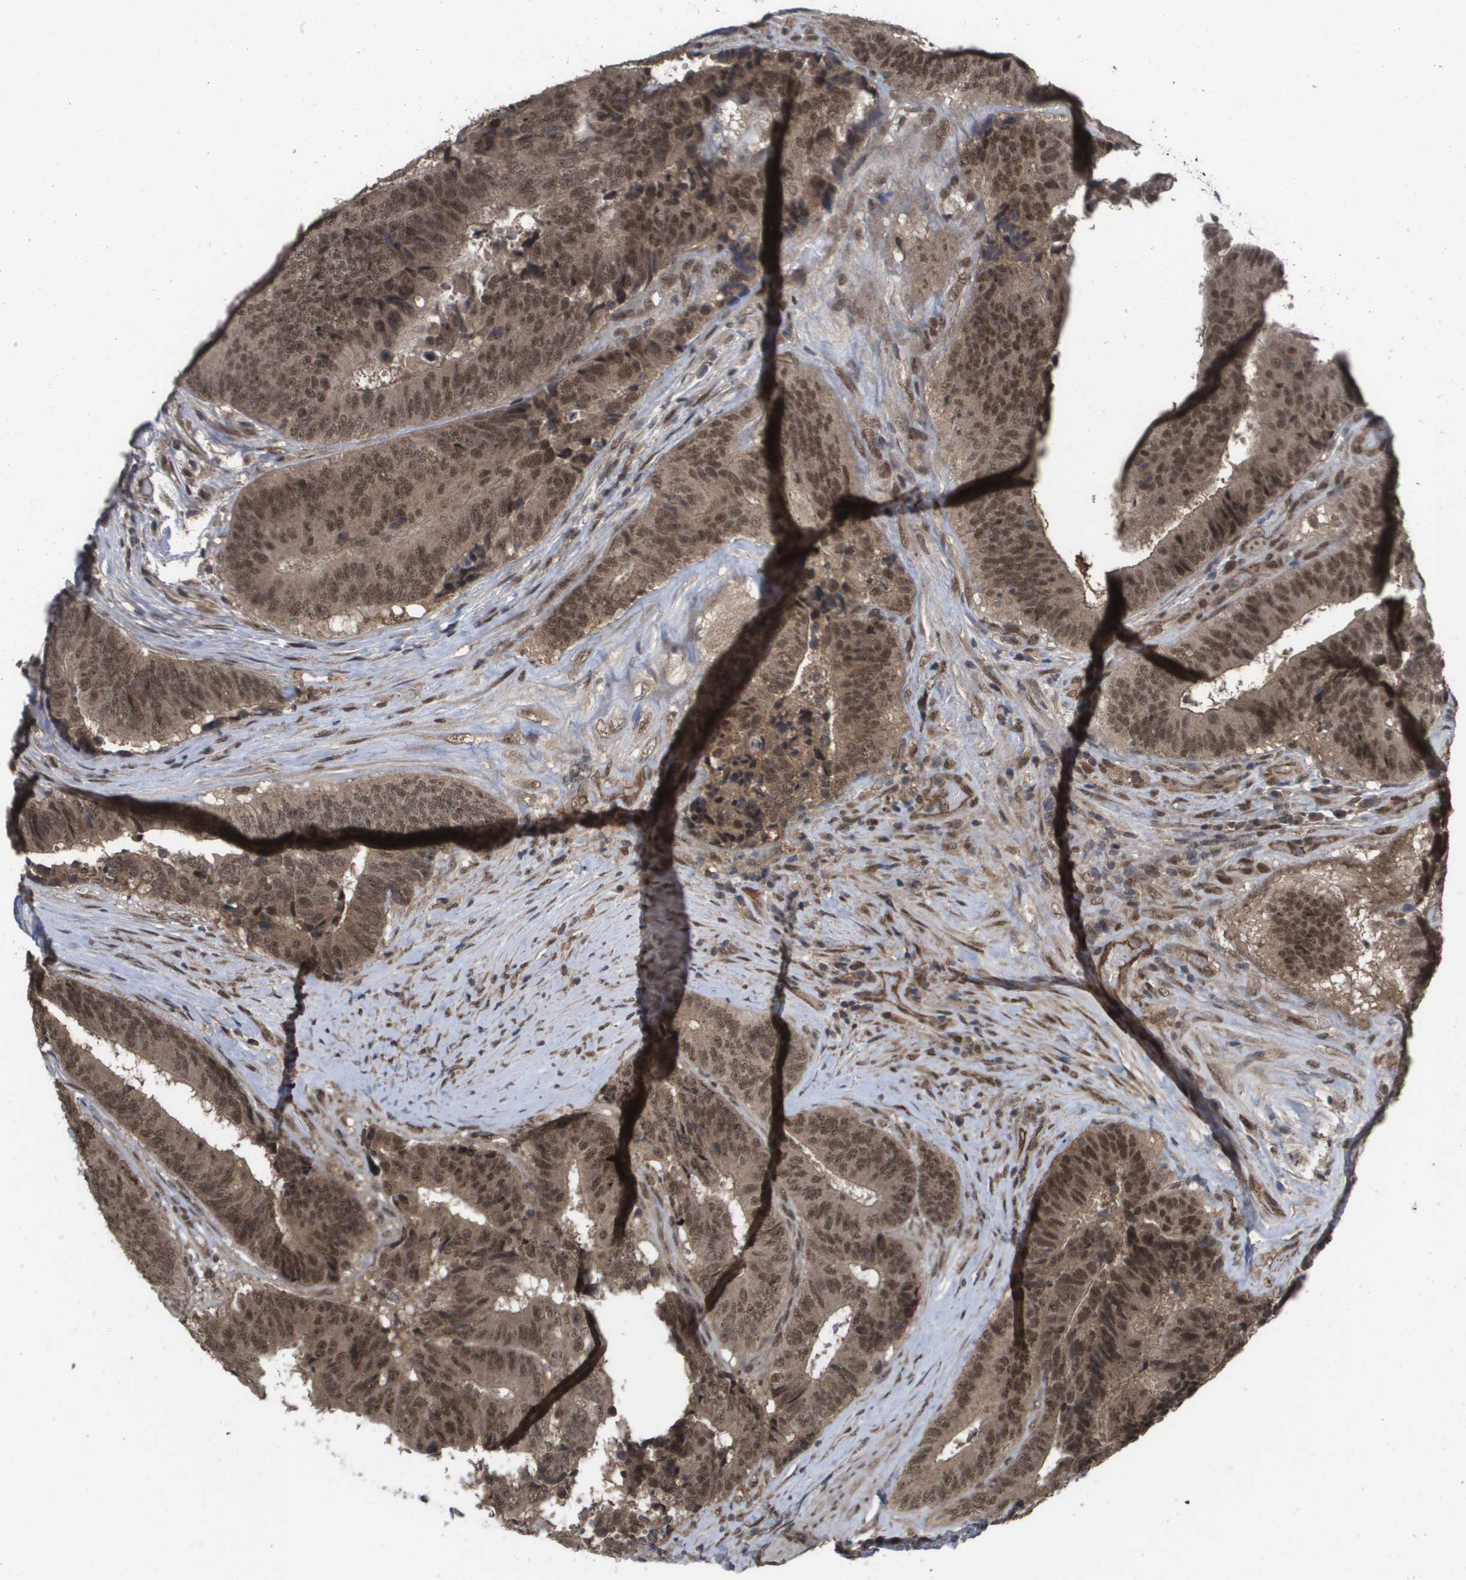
{"staining": {"intensity": "moderate", "quantity": ">75%", "location": "cytoplasmic/membranous,nuclear"}, "tissue": "colorectal cancer", "cell_type": "Tumor cells", "image_type": "cancer", "snomed": [{"axis": "morphology", "description": "Adenocarcinoma, NOS"}, {"axis": "topography", "description": "Rectum"}], "caption": "There is medium levels of moderate cytoplasmic/membranous and nuclear staining in tumor cells of colorectal cancer (adenocarcinoma), as demonstrated by immunohistochemical staining (brown color).", "gene": "AMBRA1", "patient": {"sex": "male", "age": 72}}